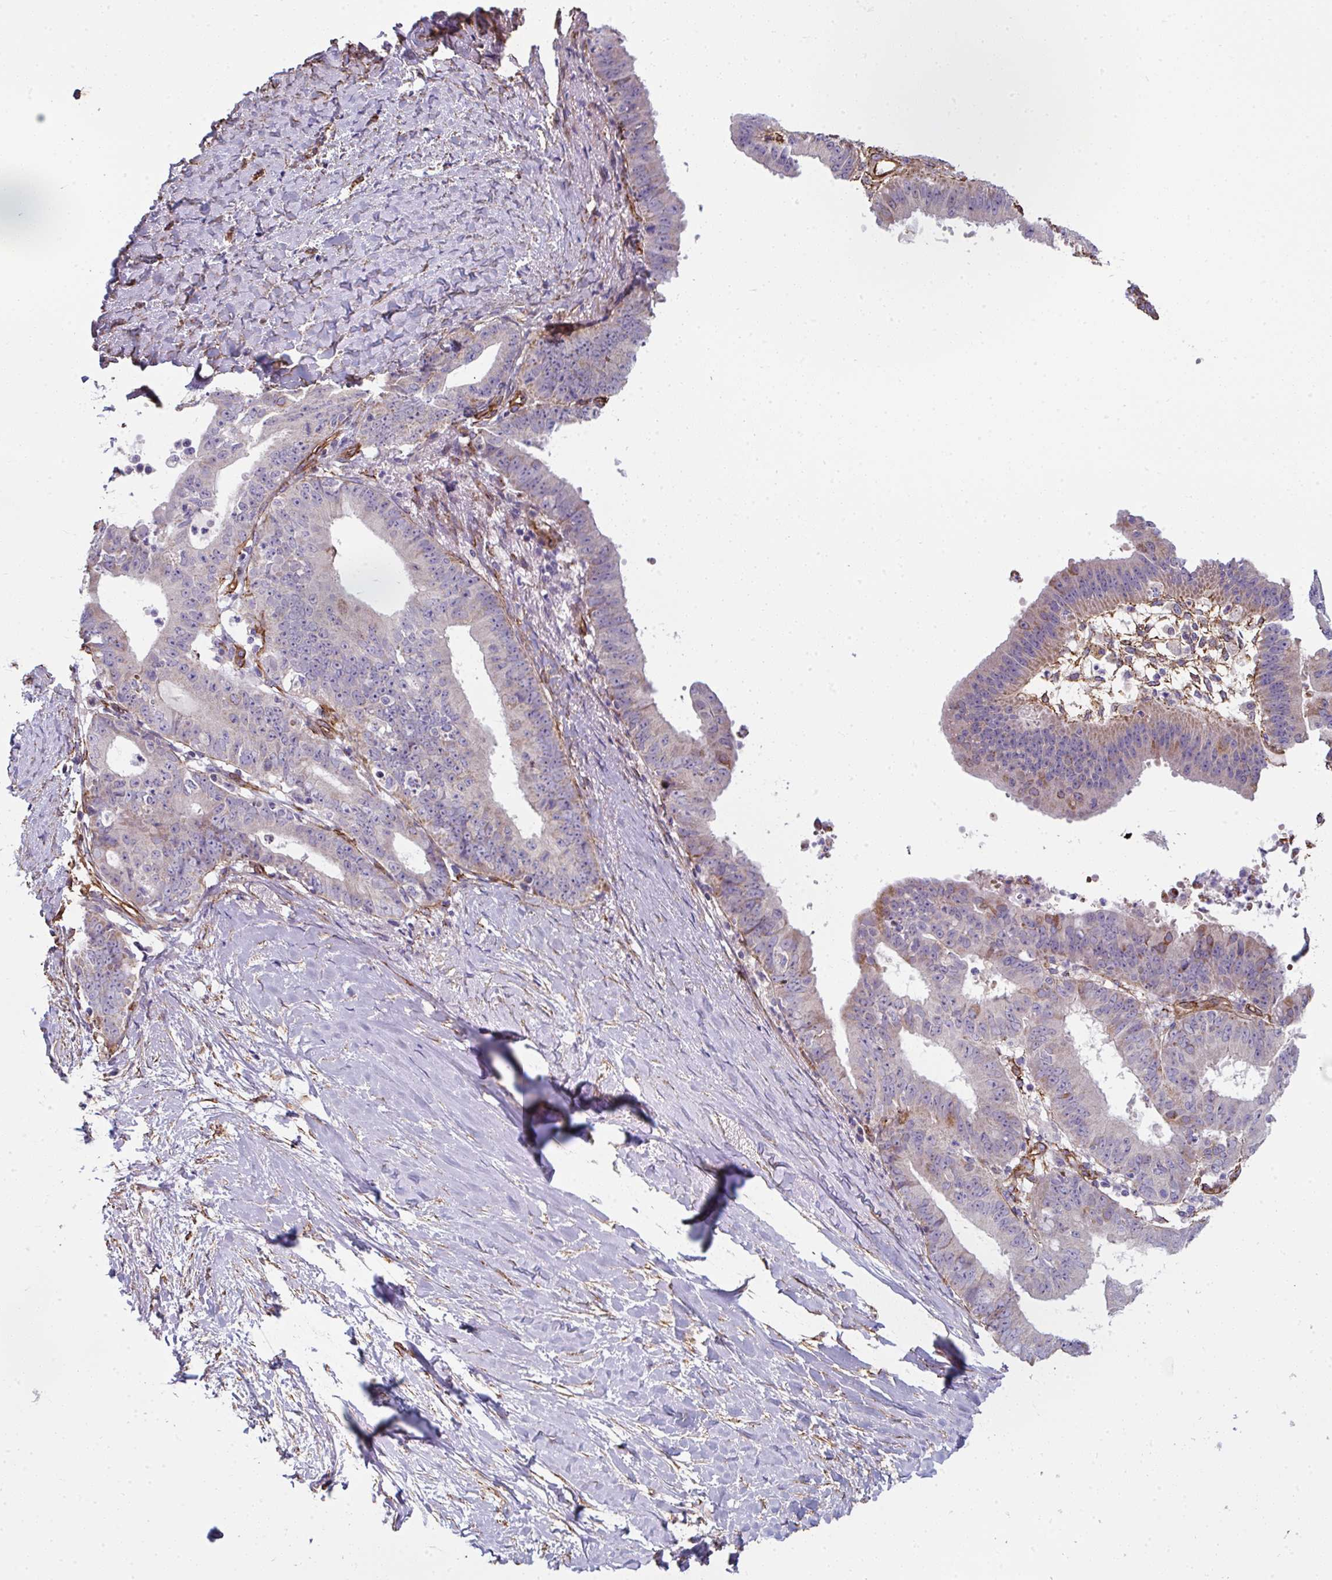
{"staining": {"intensity": "negative", "quantity": "none", "location": "none"}, "tissue": "ovarian cancer", "cell_type": "Tumor cells", "image_type": "cancer", "snomed": [{"axis": "morphology", "description": "Carcinoma, endometroid"}, {"axis": "topography", "description": "Ovary"}], "caption": "A high-resolution photomicrograph shows IHC staining of endometroid carcinoma (ovarian), which displays no significant expression in tumor cells.", "gene": "ANKUB1", "patient": {"sex": "female", "age": 42}}